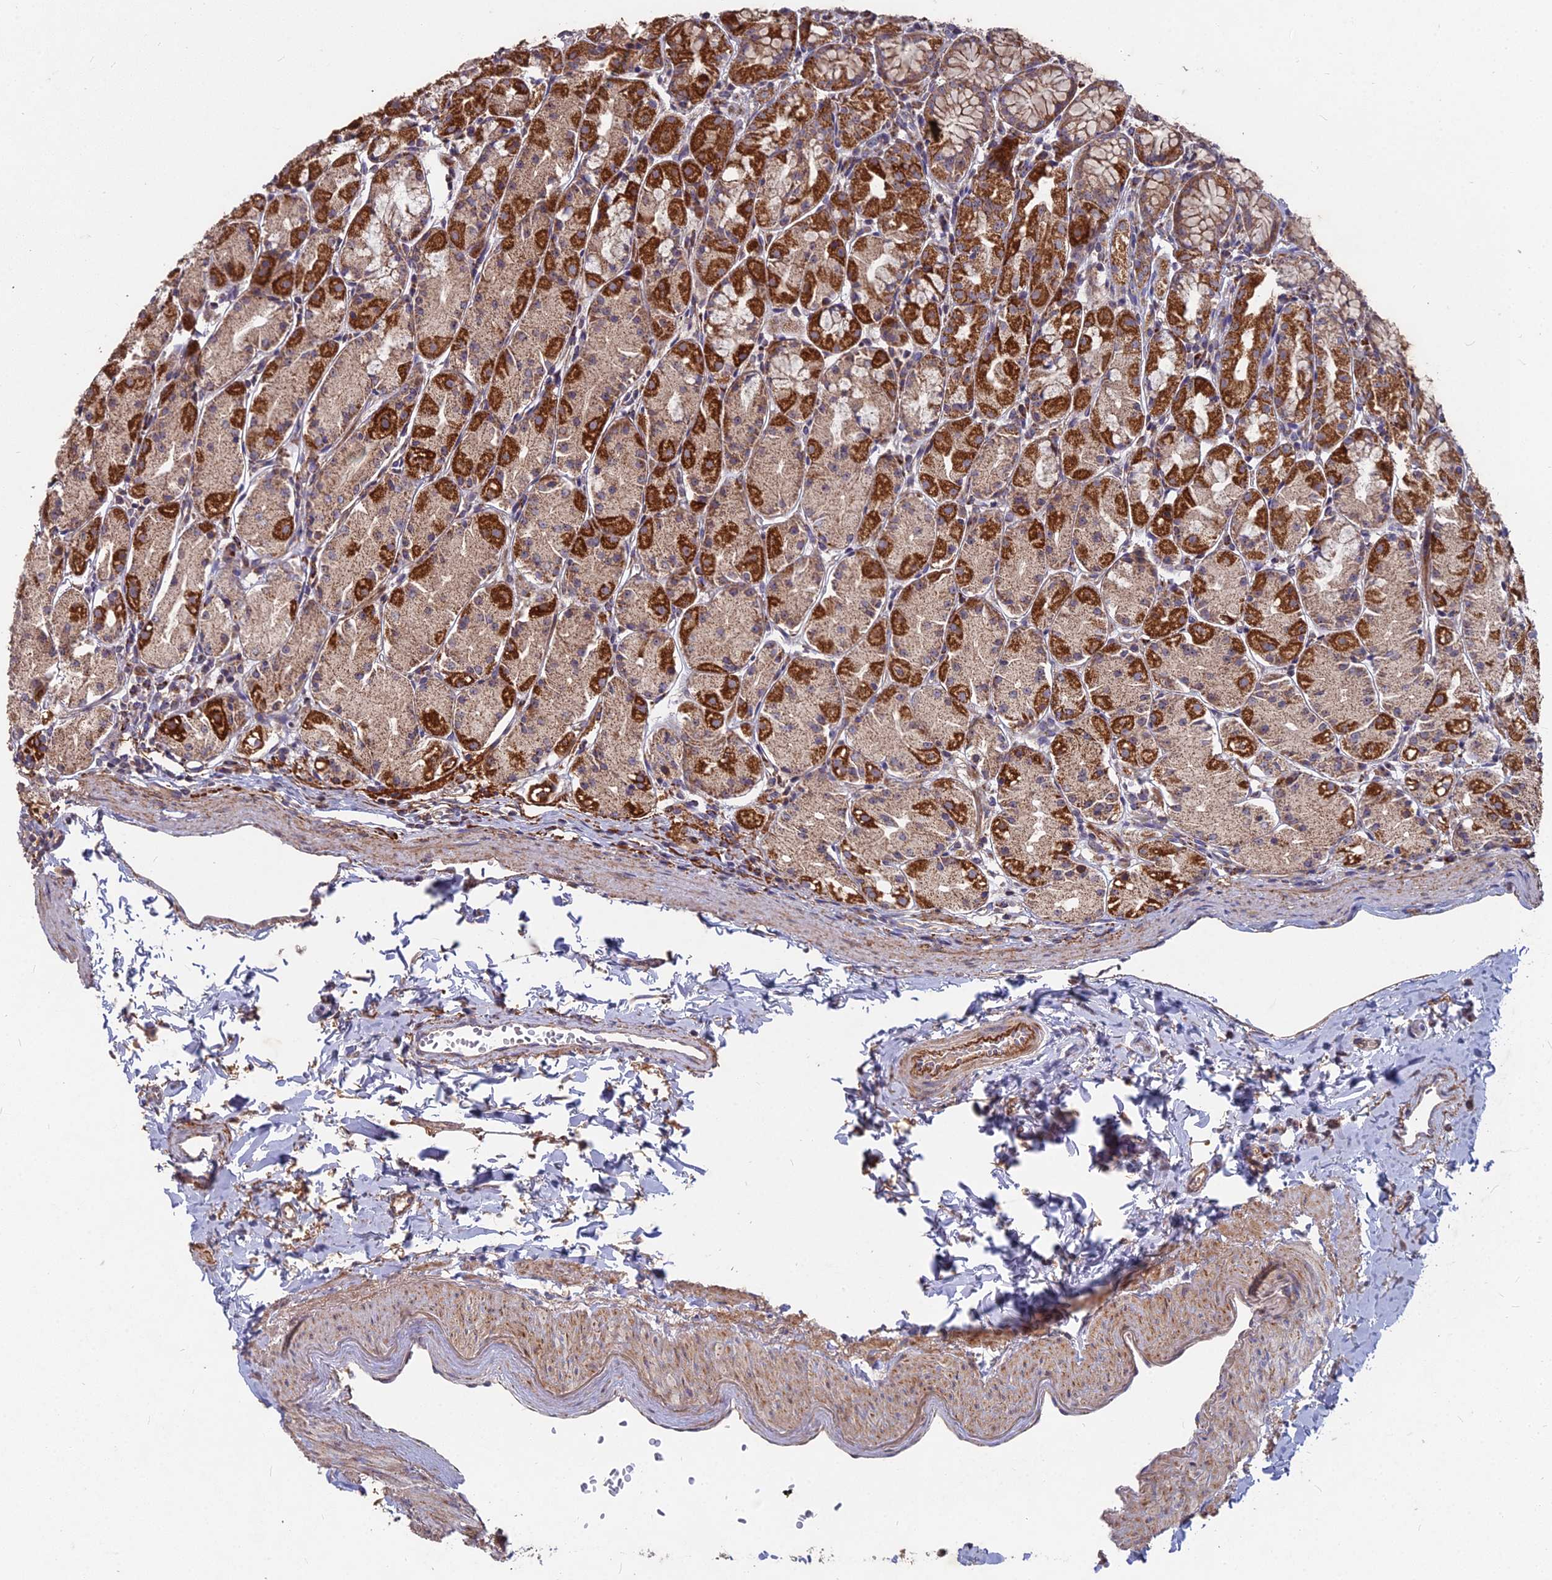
{"staining": {"intensity": "strong", "quantity": ">75%", "location": "cytoplasmic/membranous"}, "tissue": "stomach", "cell_type": "Glandular cells", "image_type": "normal", "snomed": [{"axis": "morphology", "description": "Normal tissue, NOS"}, {"axis": "topography", "description": "Stomach, upper"}], "caption": "This image reveals immunohistochemistry staining of normal stomach, with high strong cytoplasmic/membranous expression in approximately >75% of glandular cells.", "gene": "COX11", "patient": {"sex": "male", "age": 47}}